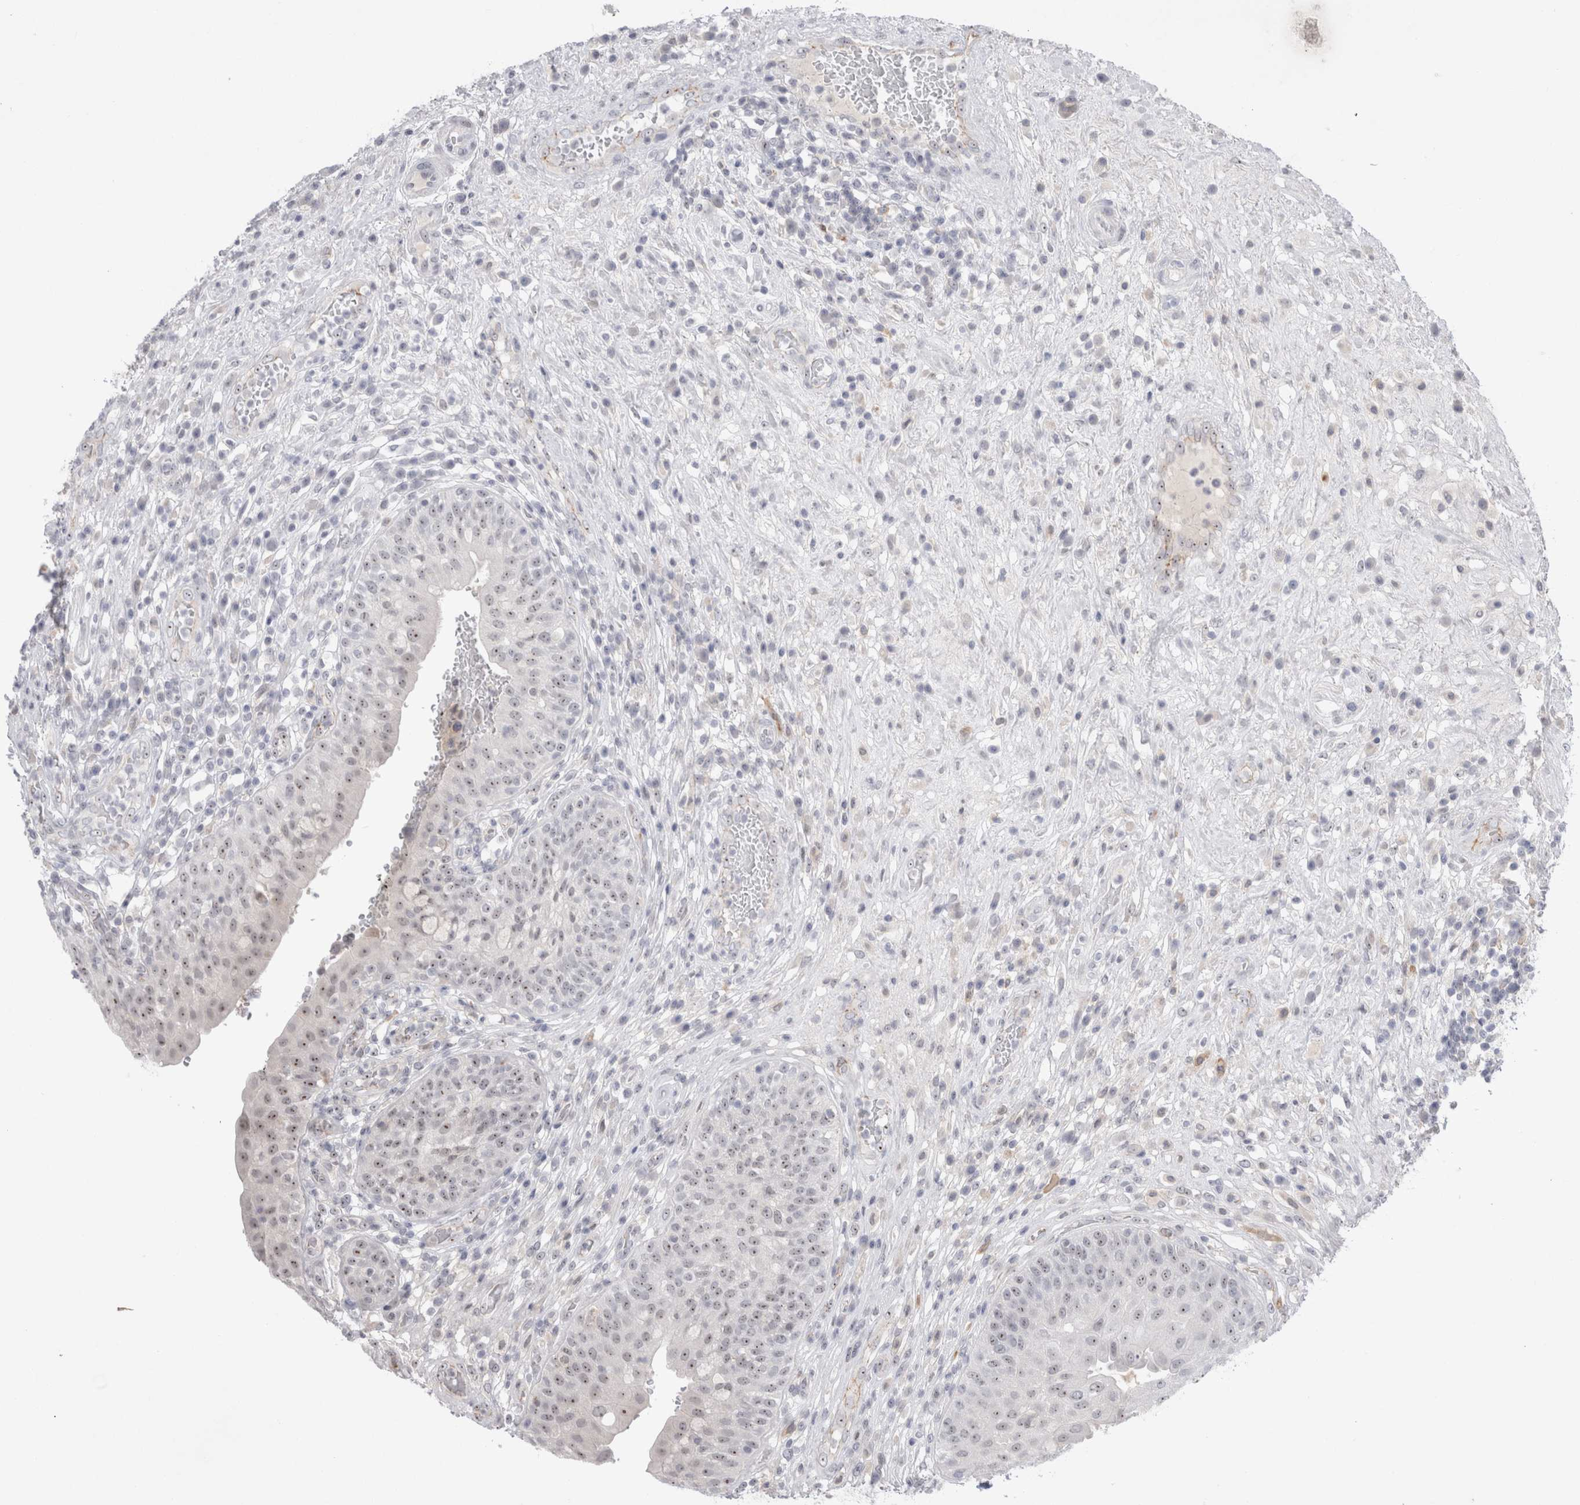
{"staining": {"intensity": "weak", "quantity": ">75%", "location": "nuclear"}, "tissue": "urinary bladder", "cell_type": "Urothelial cells", "image_type": "normal", "snomed": [{"axis": "morphology", "description": "Normal tissue, NOS"}, {"axis": "topography", "description": "Urinary bladder"}], "caption": "Urinary bladder was stained to show a protein in brown. There is low levels of weak nuclear expression in about >75% of urothelial cells. (DAB IHC with brightfield microscopy, high magnification).", "gene": "CERS5", "patient": {"sex": "female", "age": 62}}